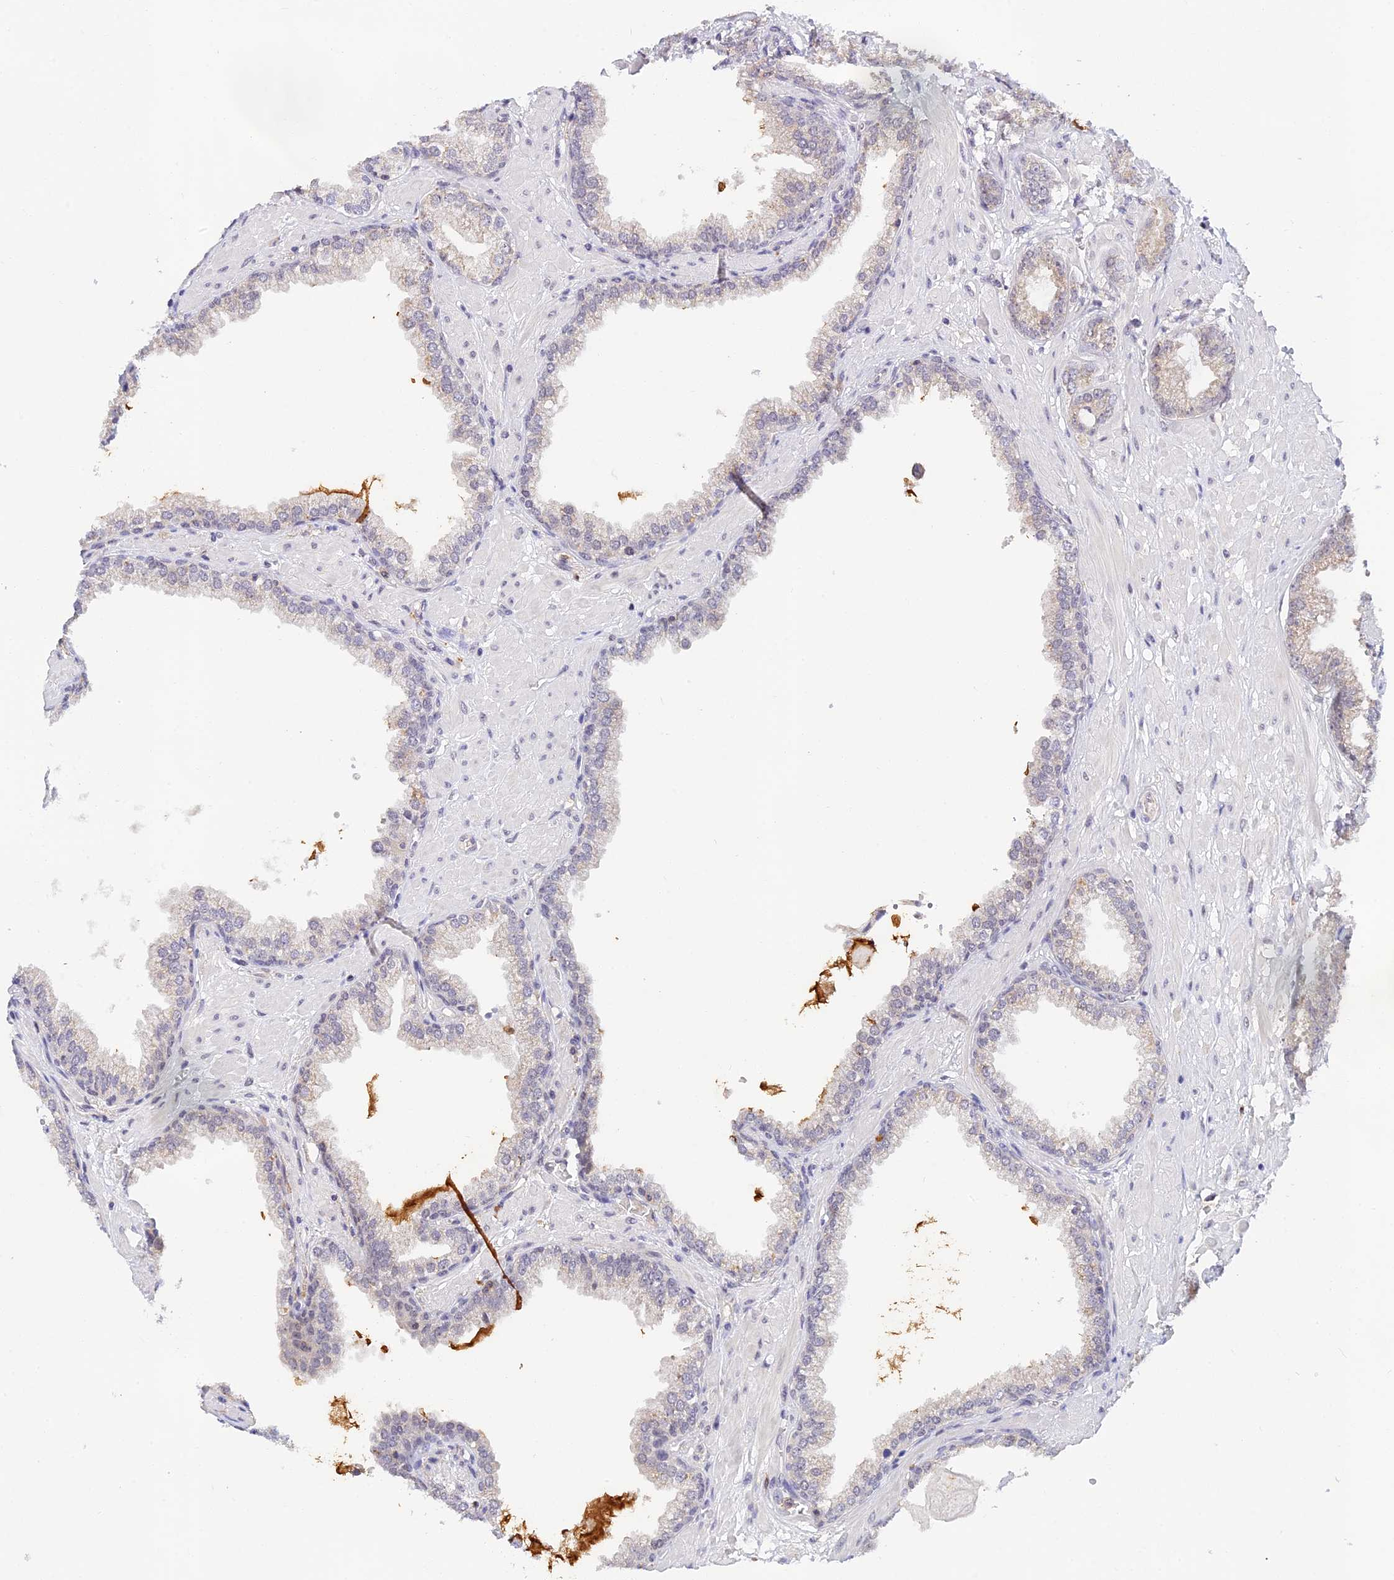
{"staining": {"intensity": "weak", "quantity": "<25%", "location": "cytoplasmic/membranous"}, "tissue": "prostate cancer", "cell_type": "Tumor cells", "image_type": "cancer", "snomed": [{"axis": "morphology", "description": "Adenocarcinoma, Low grade"}, {"axis": "topography", "description": "Prostate"}], "caption": "High magnification brightfield microscopy of prostate adenocarcinoma (low-grade) stained with DAB (brown) and counterstained with hematoxylin (blue): tumor cells show no significant positivity.", "gene": "PEX16", "patient": {"sex": "male", "age": 64}}